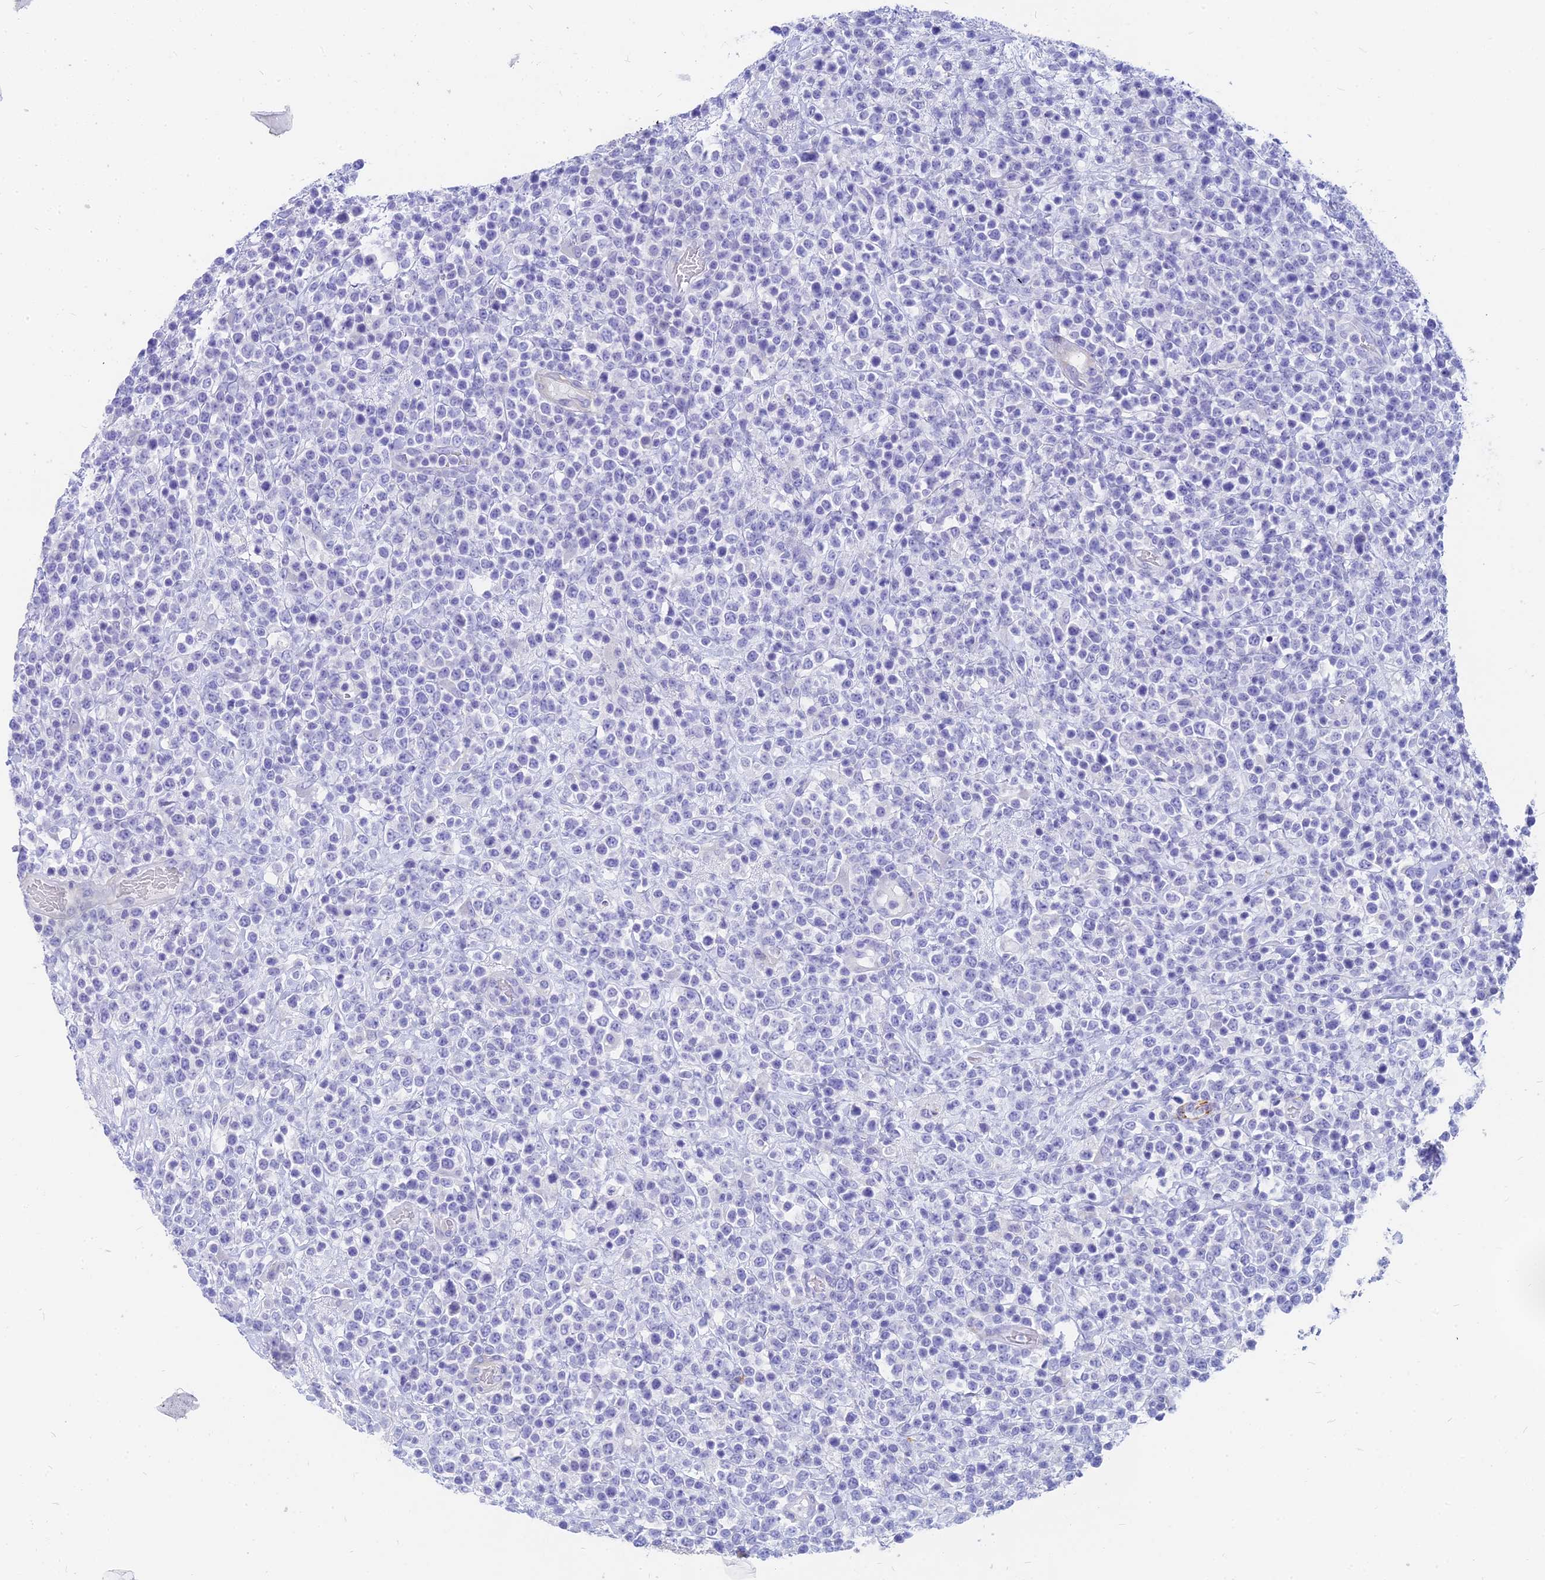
{"staining": {"intensity": "negative", "quantity": "none", "location": "none"}, "tissue": "lymphoma", "cell_type": "Tumor cells", "image_type": "cancer", "snomed": [{"axis": "morphology", "description": "Malignant lymphoma, non-Hodgkin's type, High grade"}, {"axis": "topography", "description": "Colon"}], "caption": "There is no significant positivity in tumor cells of lymphoma. (DAB IHC visualized using brightfield microscopy, high magnification).", "gene": "SLC36A2", "patient": {"sex": "female", "age": 53}}